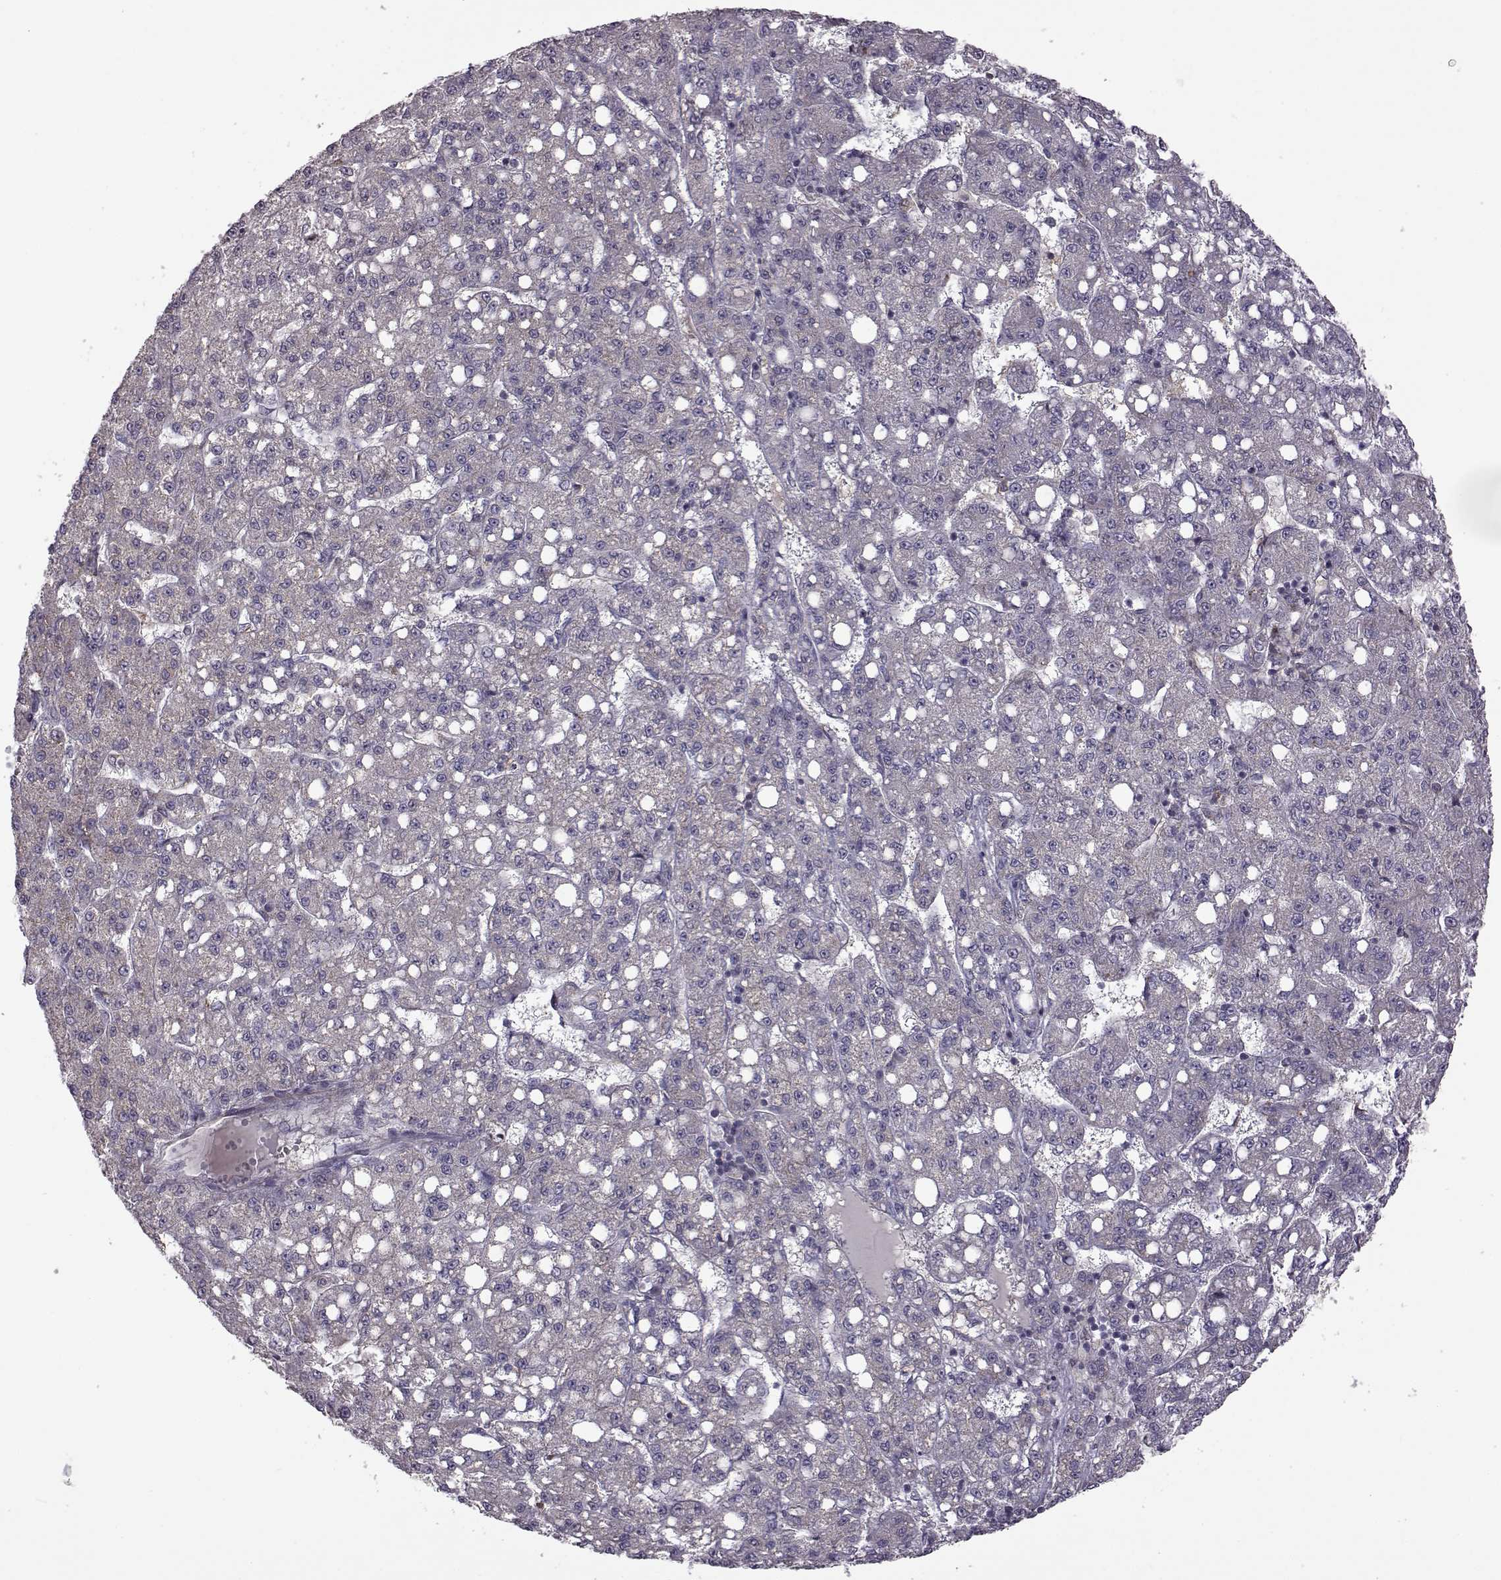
{"staining": {"intensity": "negative", "quantity": "none", "location": "none"}, "tissue": "liver cancer", "cell_type": "Tumor cells", "image_type": "cancer", "snomed": [{"axis": "morphology", "description": "Carcinoma, Hepatocellular, NOS"}, {"axis": "topography", "description": "Liver"}], "caption": "Tumor cells are negative for brown protein staining in hepatocellular carcinoma (liver).", "gene": "B3GNT6", "patient": {"sex": "female", "age": 65}}